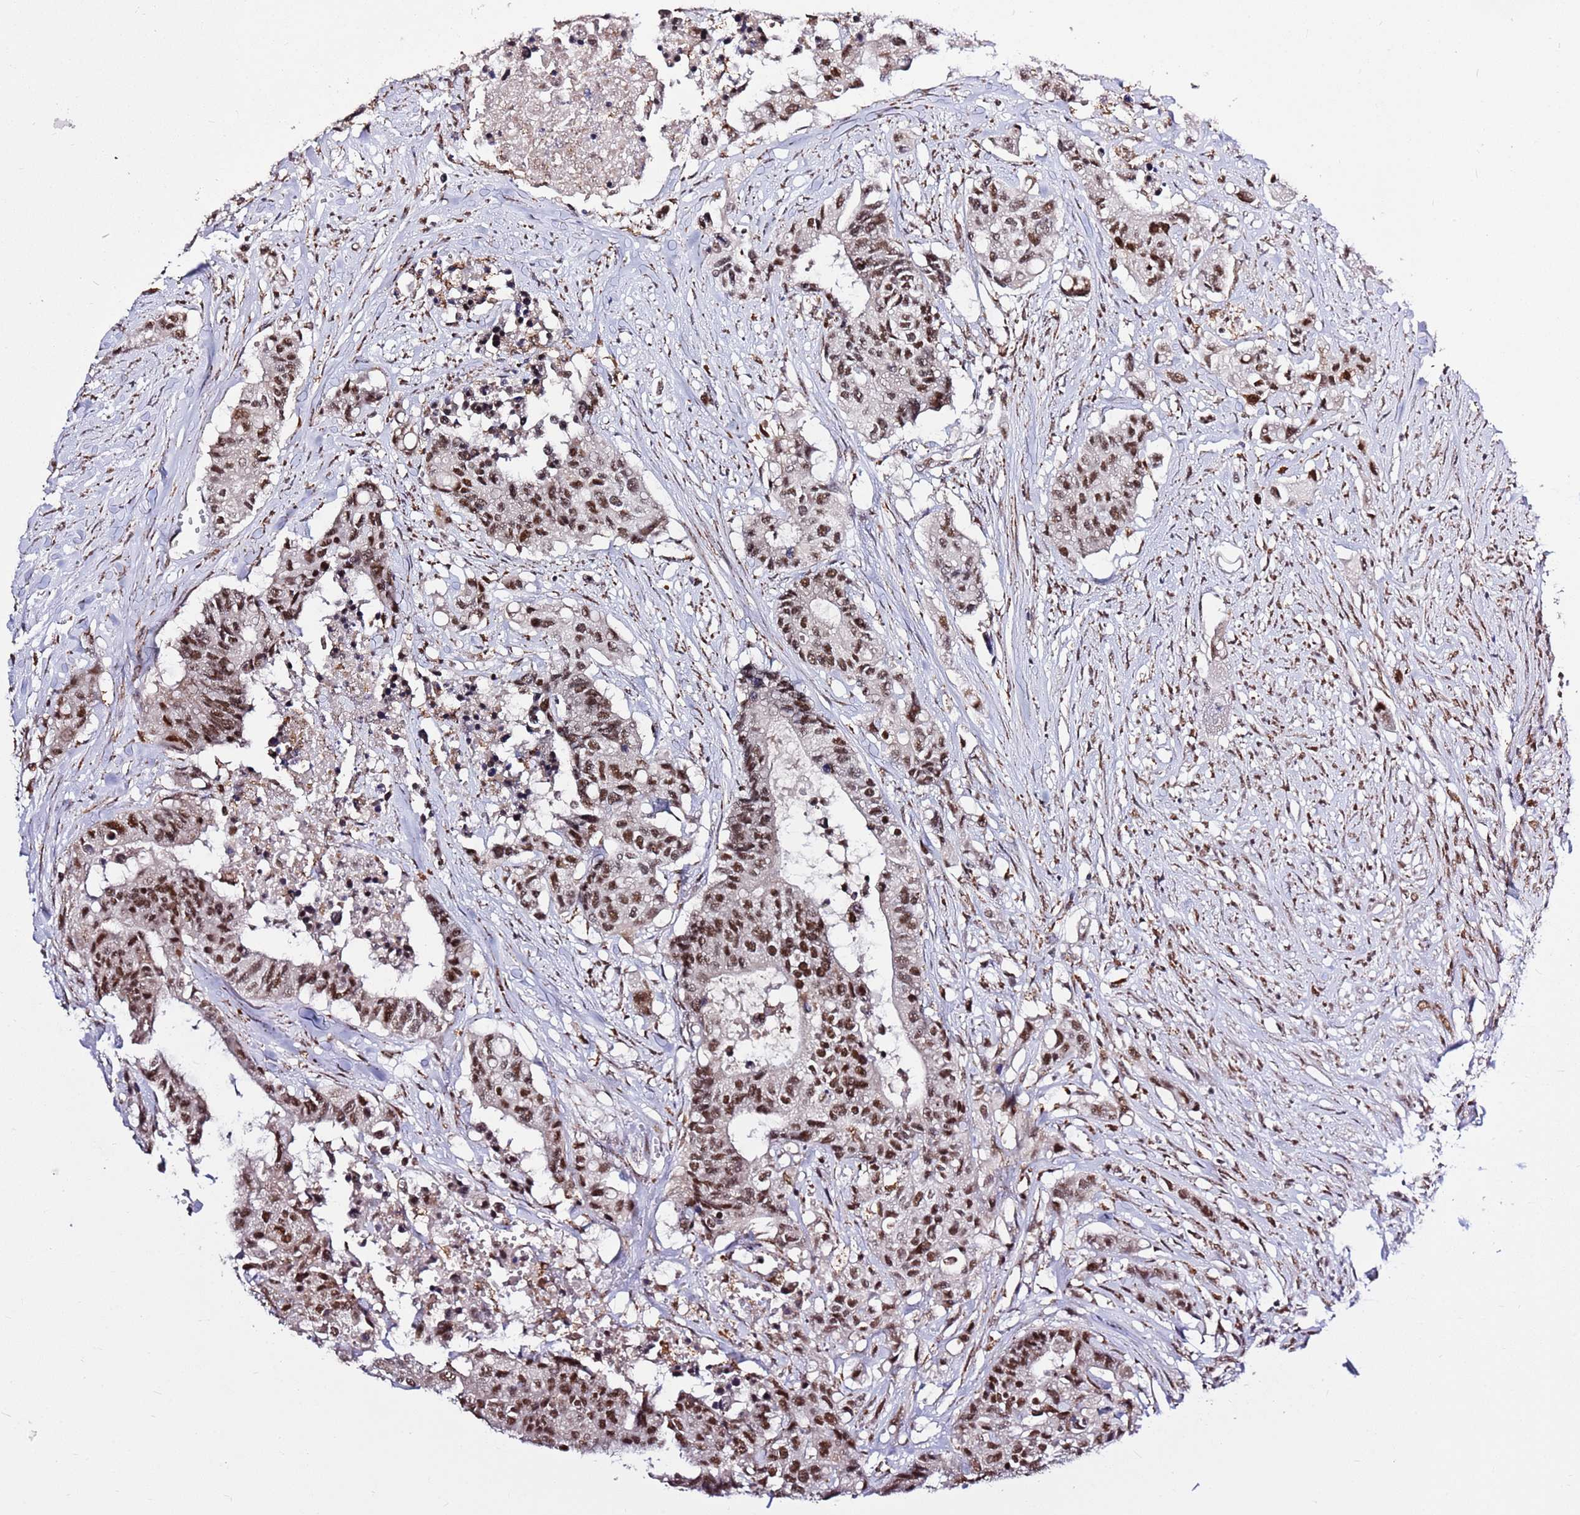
{"staining": {"intensity": "strong", "quantity": ">75%", "location": "nuclear"}, "tissue": "colorectal cancer", "cell_type": "Tumor cells", "image_type": "cancer", "snomed": [{"axis": "morphology", "description": "Adenocarcinoma, NOS"}, {"axis": "topography", "description": "Colon"}], "caption": "Protein expression analysis of human adenocarcinoma (colorectal) reveals strong nuclear positivity in approximately >75% of tumor cells.", "gene": "AKAP8L", "patient": {"sex": "male", "age": 77}}